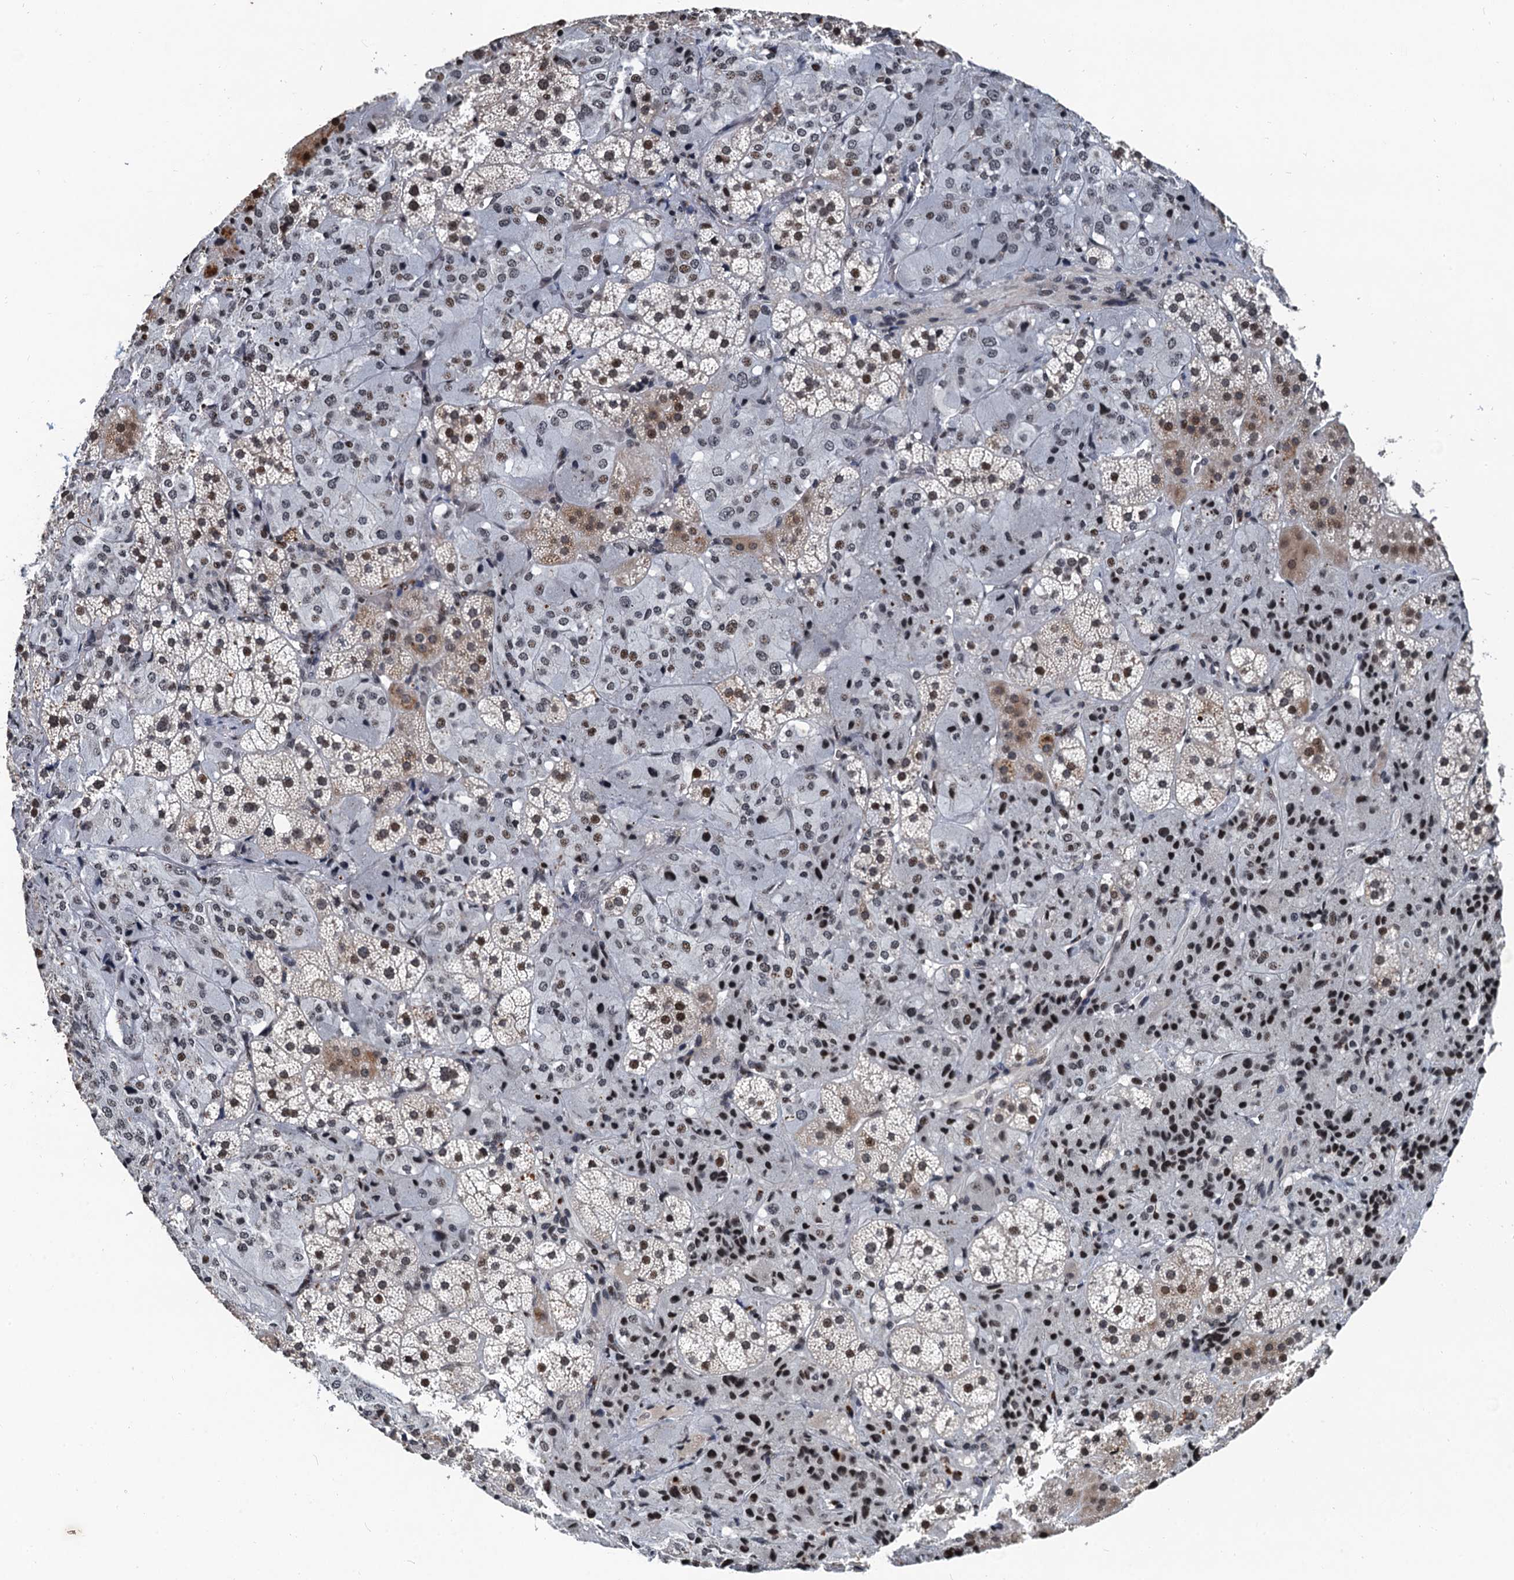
{"staining": {"intensity": "moderate", "quantity": "25%-75%", "location": "nuclear"}, "tissue": "adrenal gland", "cell_type": "Glandular cells", "image_type": "normal", "snomed": [{"axis": "morphology", "description": "Normal tissue, NOS"}, {"axis": "topography", "description": "Adrenal gland"}], "caption": "Brown immunohistochemical staining in benign adrenal gland exhibits moderate nuclear positivity in about 25%-75% of glandular cells. The protein is stained brown, and the nuclei are stained in blue (DAB (3,3'-diaminobenzidine) IHC with brightfield microscopy, high magnification).", "gene": "FAM217B", "patient": {"sex": "female", "age": 44}}